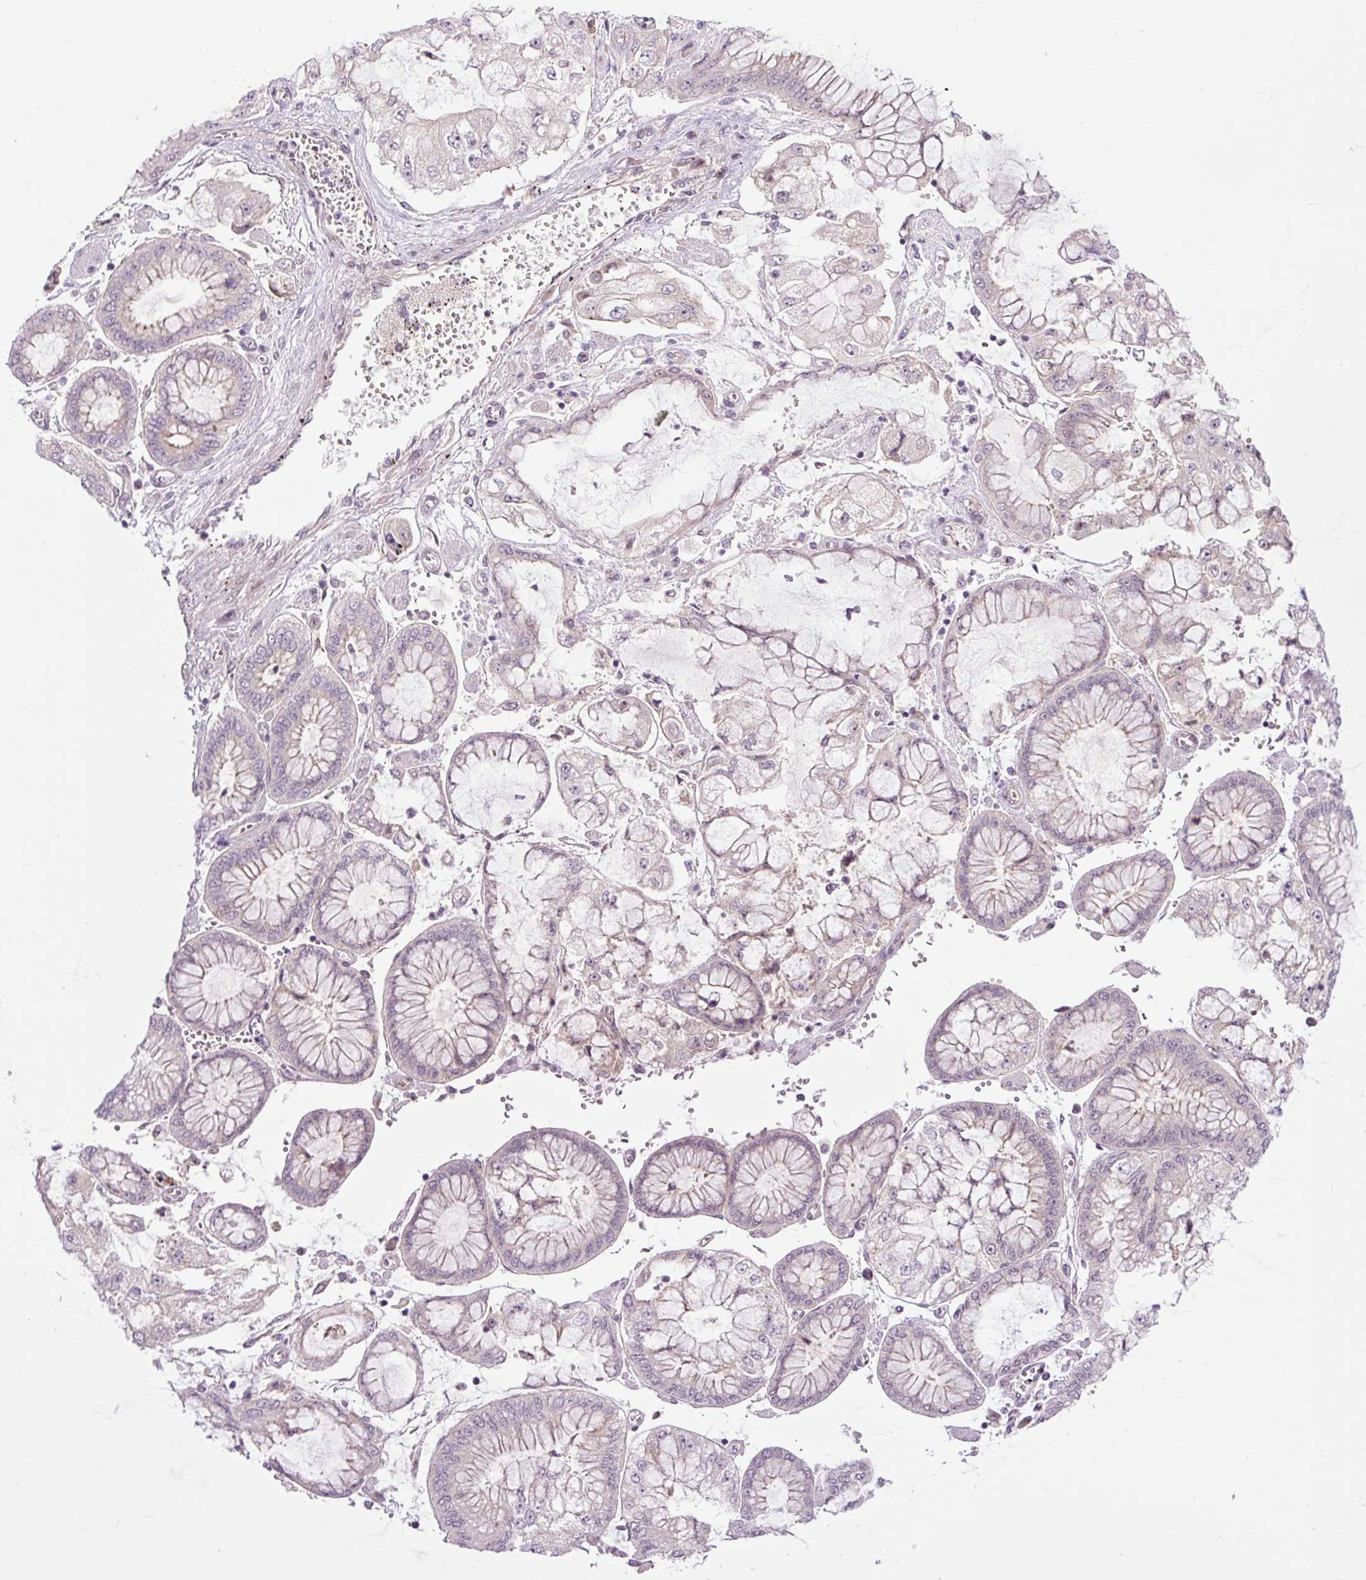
{"staining": {"intensity": "weak", "quantity": "<25%", "location": "cytoplasmic/membranous"}, "tissue": "stomach cancer", "cell_type": "Tumor cells", "image_type": "cancer", "snomed": [{"axis": "morphology", "description": "Adenocarcinoma, NOS"}, {"axis": "topography", "description": "Stomach"}], "caption": "A high-resolution micrograph shows IHC staining of adenocarcinoma (stomach), which displays no significant staining in tumor cells.", "gene": "PCM1", "patient": {"sex": "male", "age": 76}}